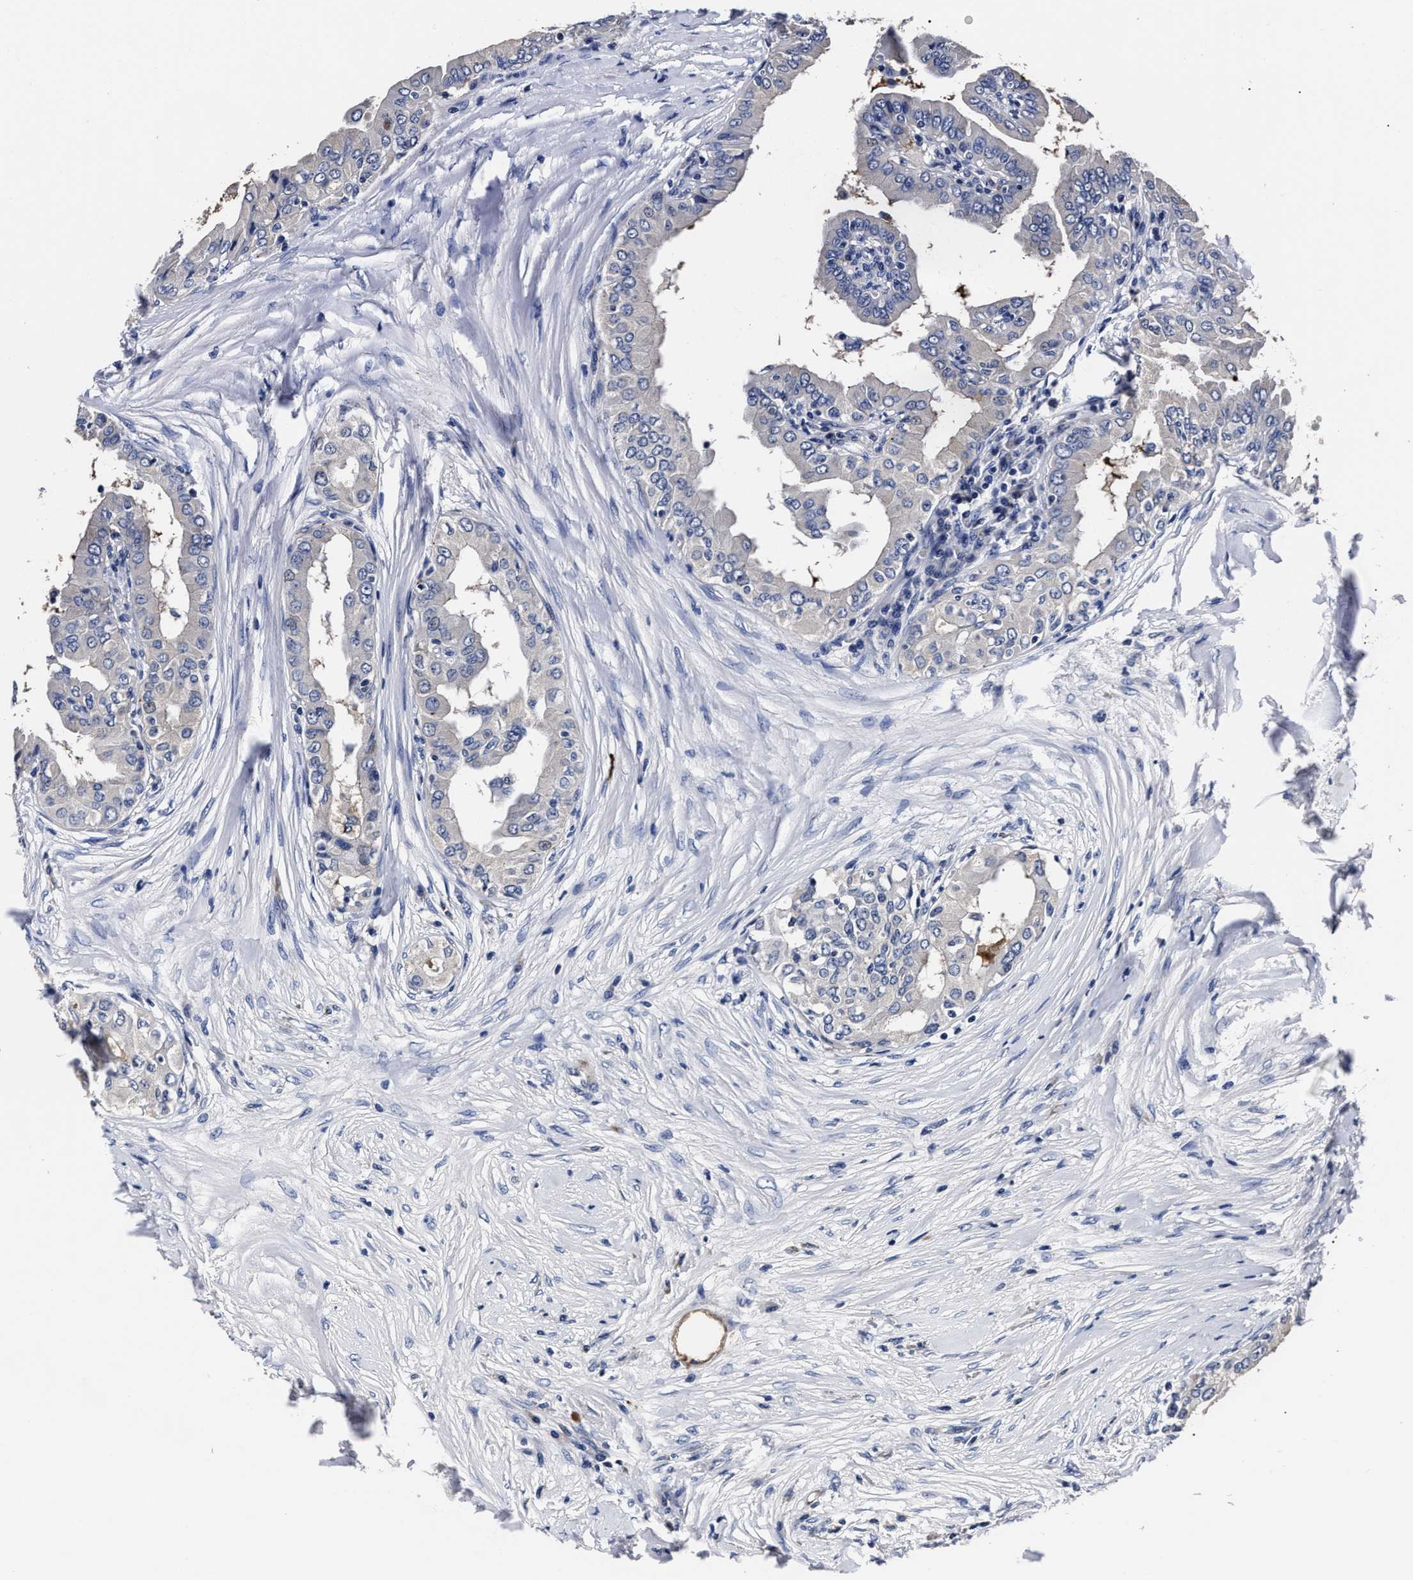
{"staining": {"intensity": "negative", "quantity": "none", "location": "none"}, "tissue": "thyroid cancer", "cell_type": "Tumor cells", "image_type": "cancer", "snomed": [{"axis": "morphology", "description": "Papillary adenocarcinoma, NOS"}, {"axis": "topography", "description": "Thyroid gland"}], "caption": "IHC micrograph of human thyroid papillary adenocarcinoma stained for a protein (brown), which shows no positivity in tumor cells.", "gene": "OLFML2A", "patient": {"sex": "male", "age": 33}}